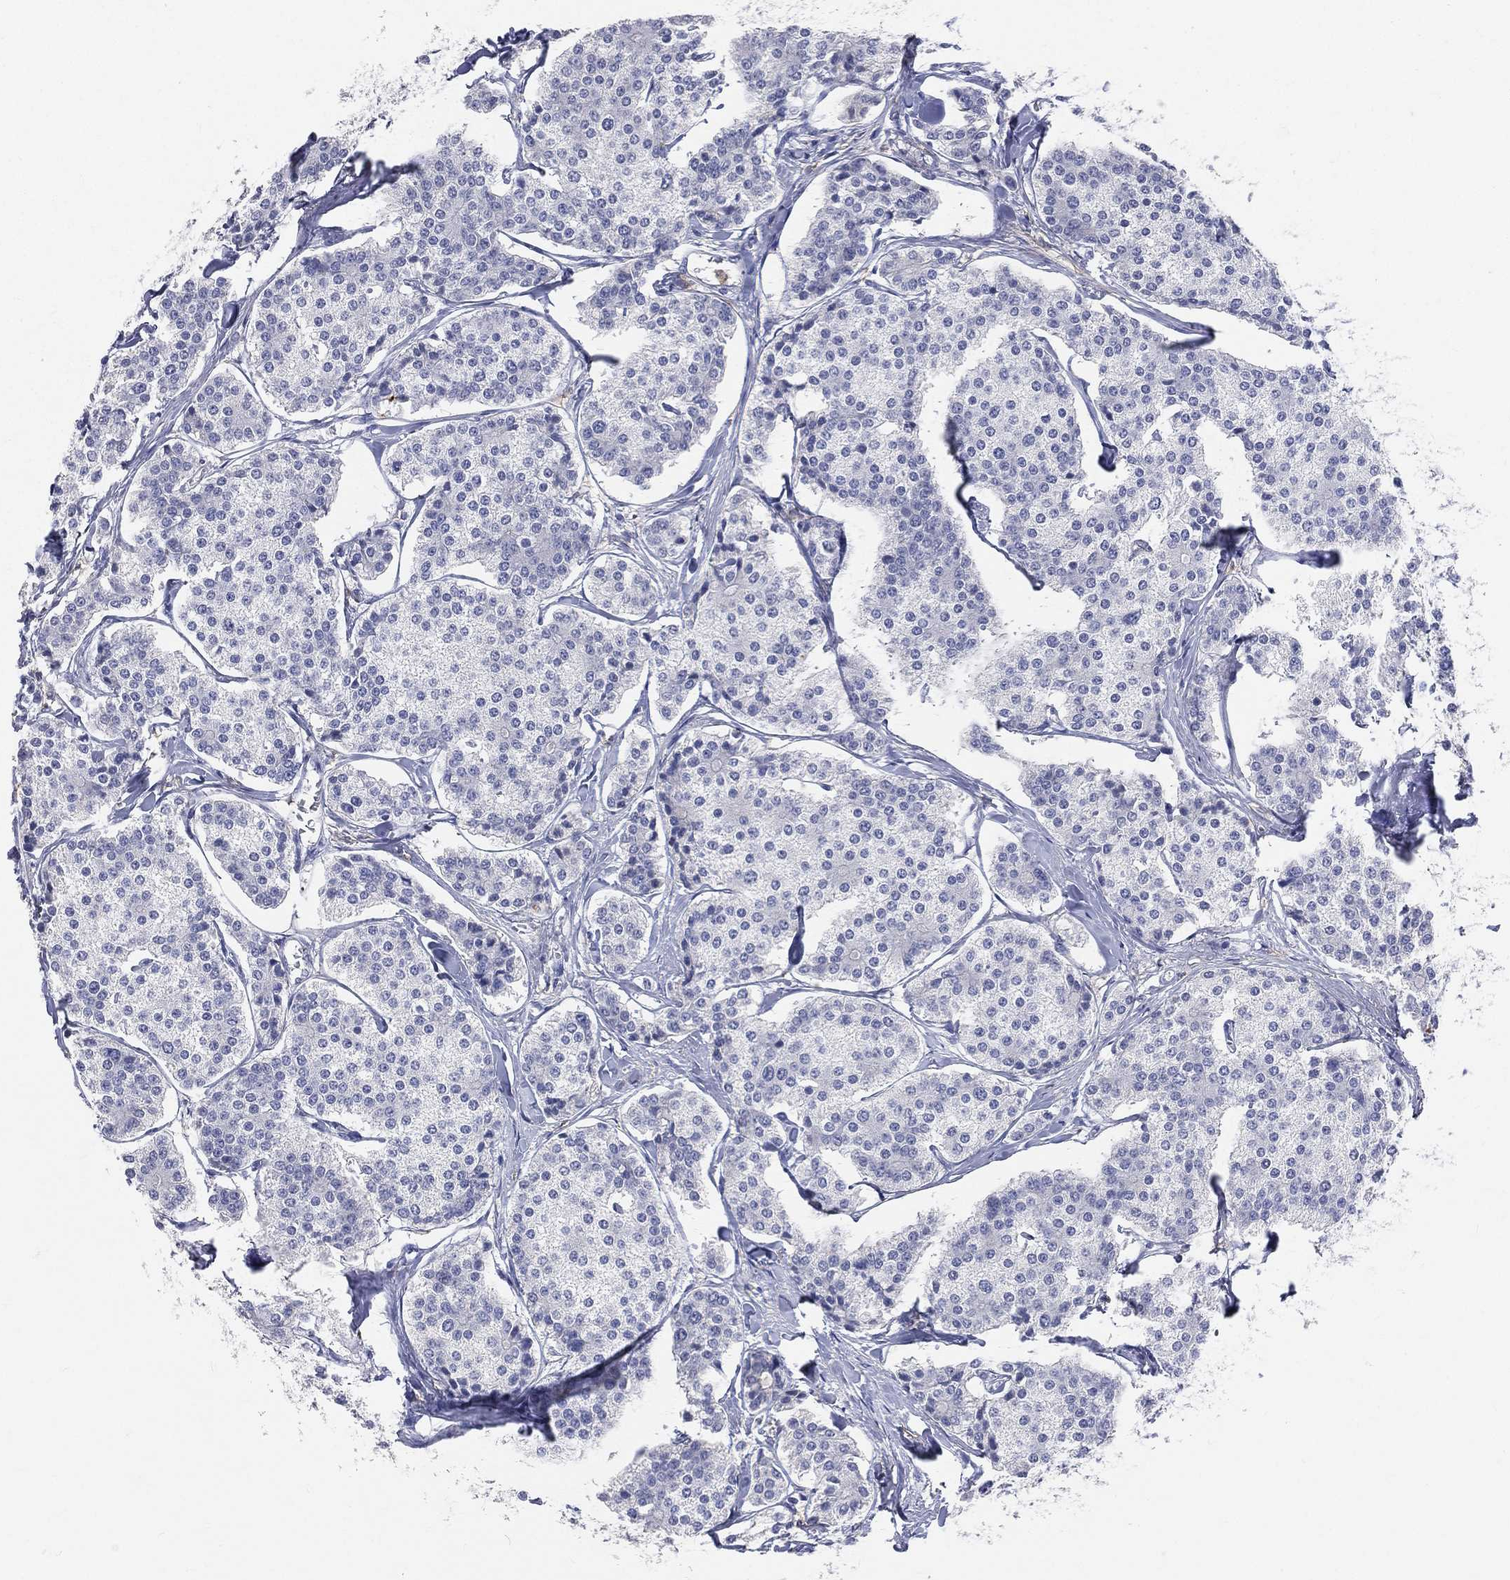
{"staining": {"intensity": "negative", "quantity": "none", "location": "none"}, "tissue": "carcinoid", "cell_type": "Tumor cells", "image_type": "cancer", "snomed": [{"axis": "morphology", "description": "Carcinoid, malignant, NOS"}, {"axis": "topography", "description": "Small intestine"}], "caption": "This is an IHC photomicrograph of human carcinoid. There is no positivity in tumor cells.", "gene": "CD33", "patient": {"sex": "female", "age": 65}}